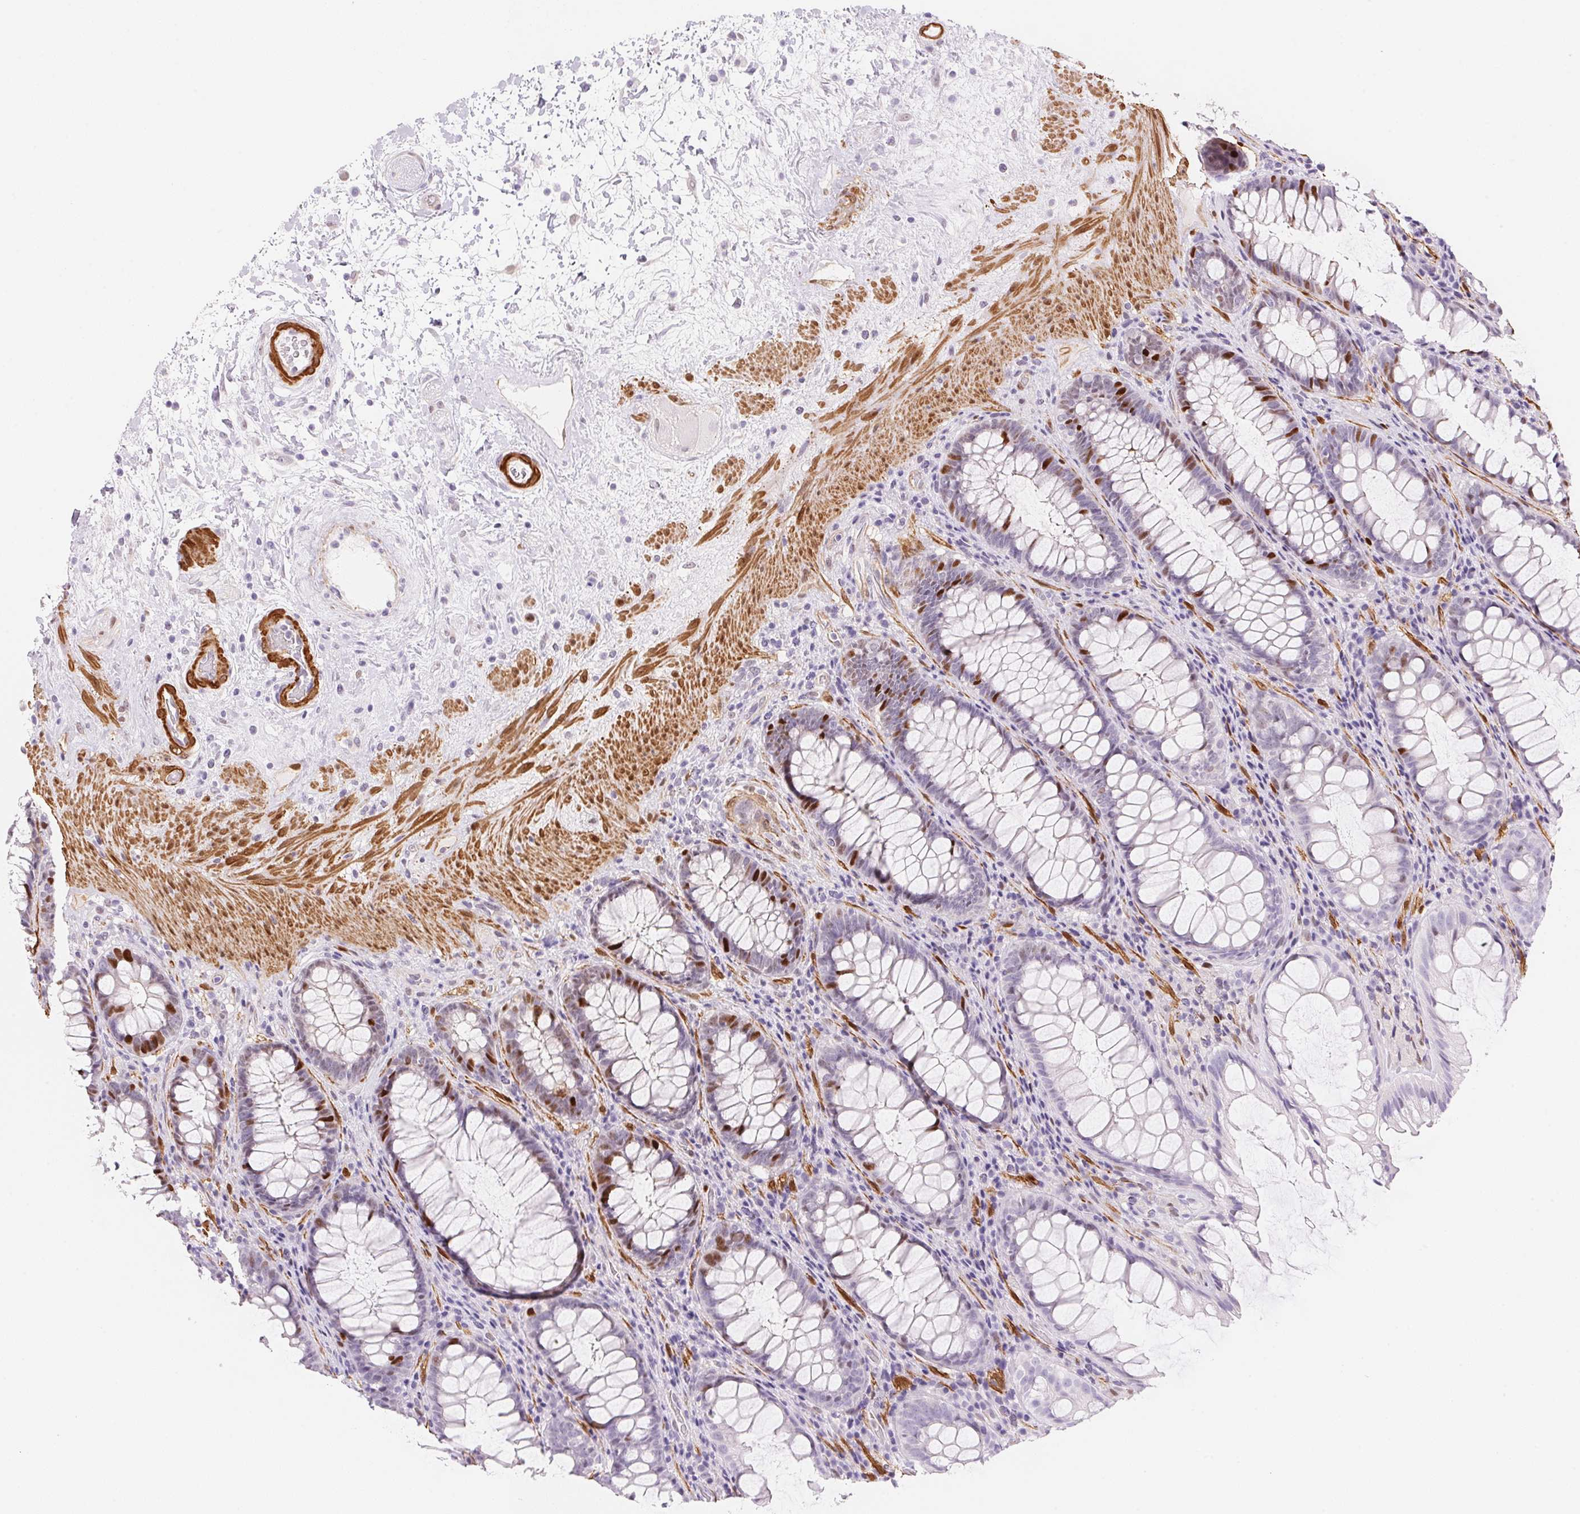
{"staining": {"intensity": "moderate", "quantity": "<25%", "location": "nuclear"}, "tissue": "rectum", "cell_type": "Glandular cells", "image_type": "normal", "snomed": [{"axis": "morphology", "description": "Normal tissue, NOS"}, {"axis": "topography", "description": "Rectum"}], "caption": "Rectum stained with DAB immunohistochemistry (IHC) demonstrates low levels of moderate nuclear positivity in about <25% of glandular cells.", "gene": "SMTN", "patient": {"sex": "male", "age": 72}}